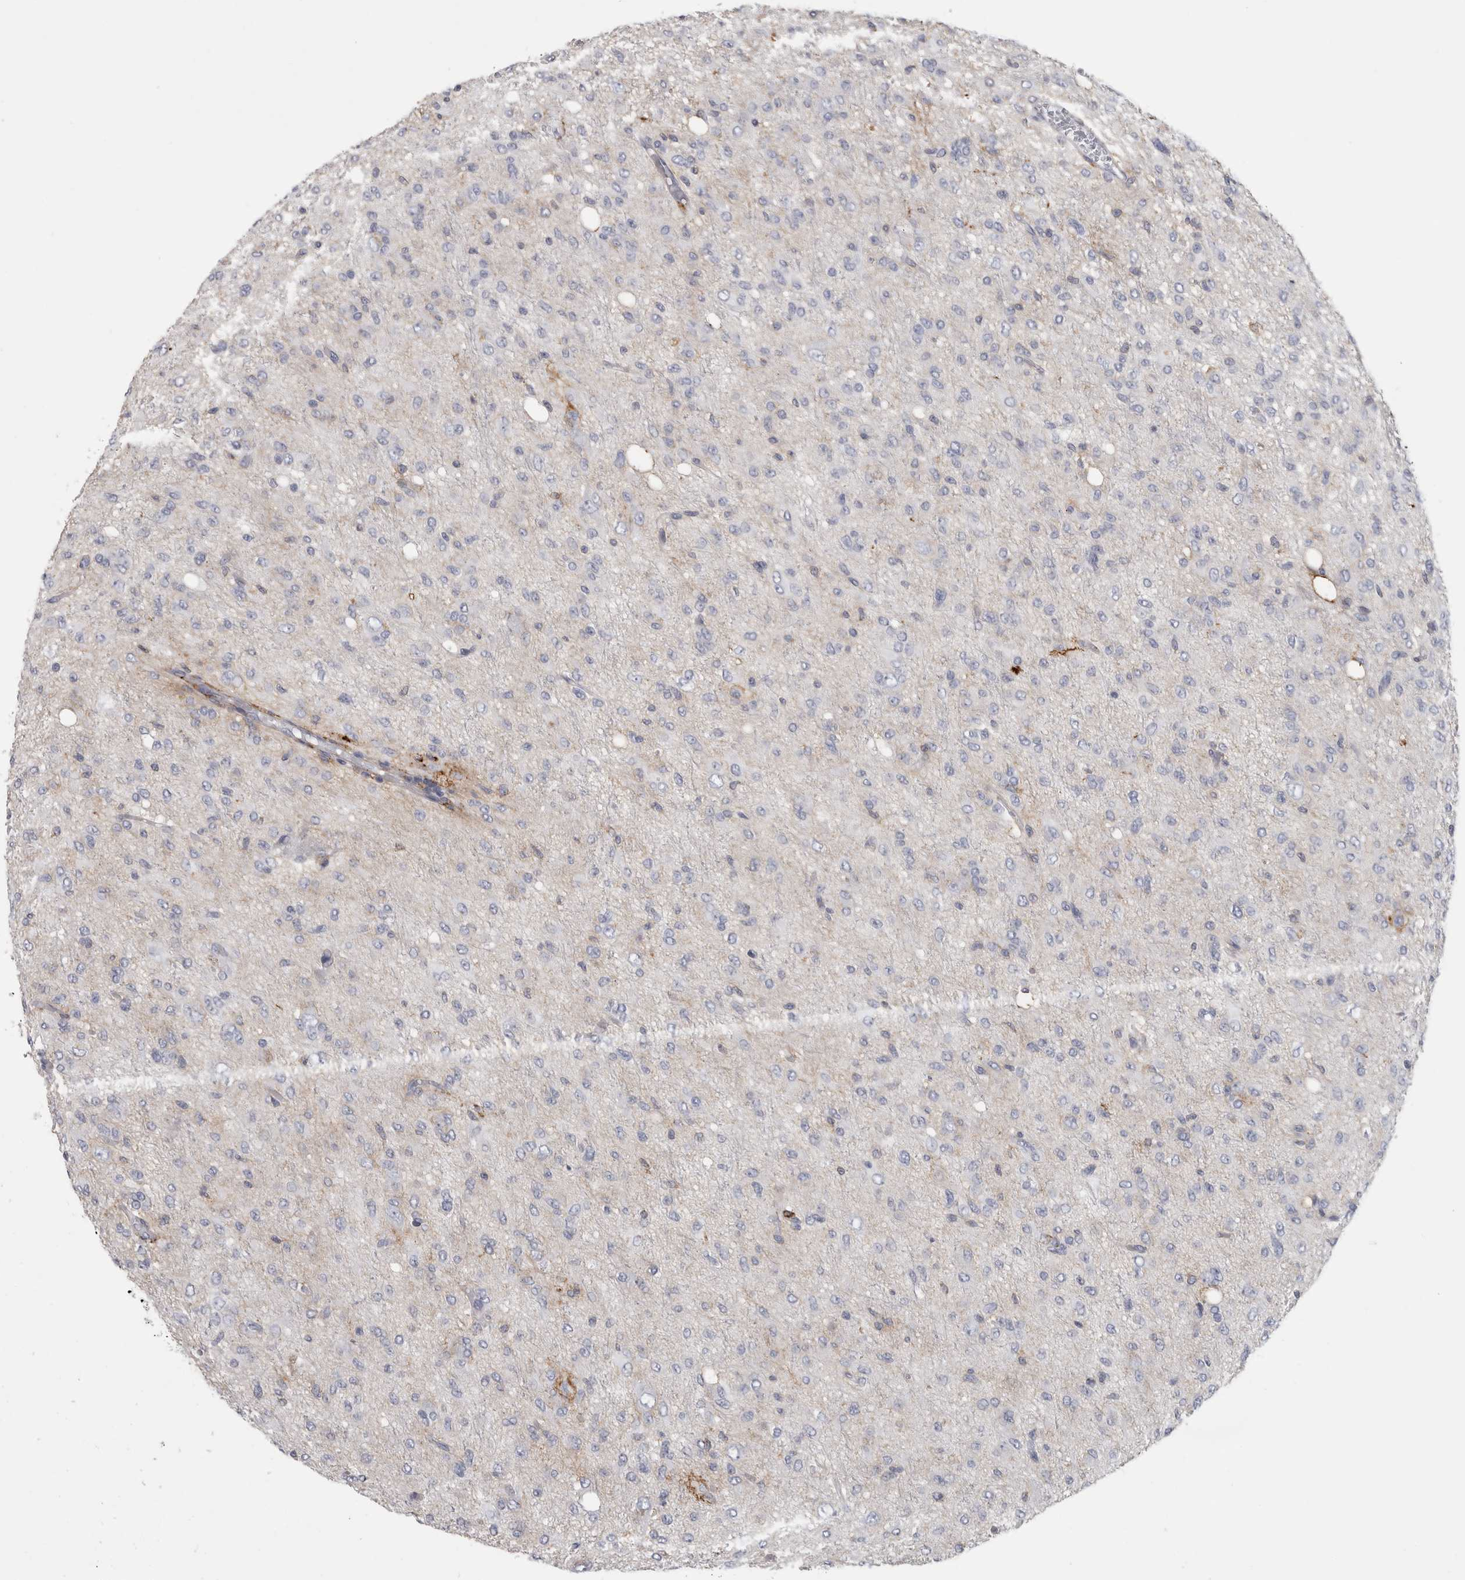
{"staining": {"intensity": "negative", "quantity": "none", "location": "none"}, "tissue": "glioma", "cell_type": "Tumor cells", "image_type": "cancer", "snomed": [{"axis": "morphology", "description": "Glioma, malignant, High grade"}, {"axis": "topography", "description": "Brain"}], "caption": "Histopathology image shows no protein positivity in tumor cells of malignant glioma (high-grade) tissue.", "gene": "DNAJC24", "patient": {"sex": "female", "age": 59}}